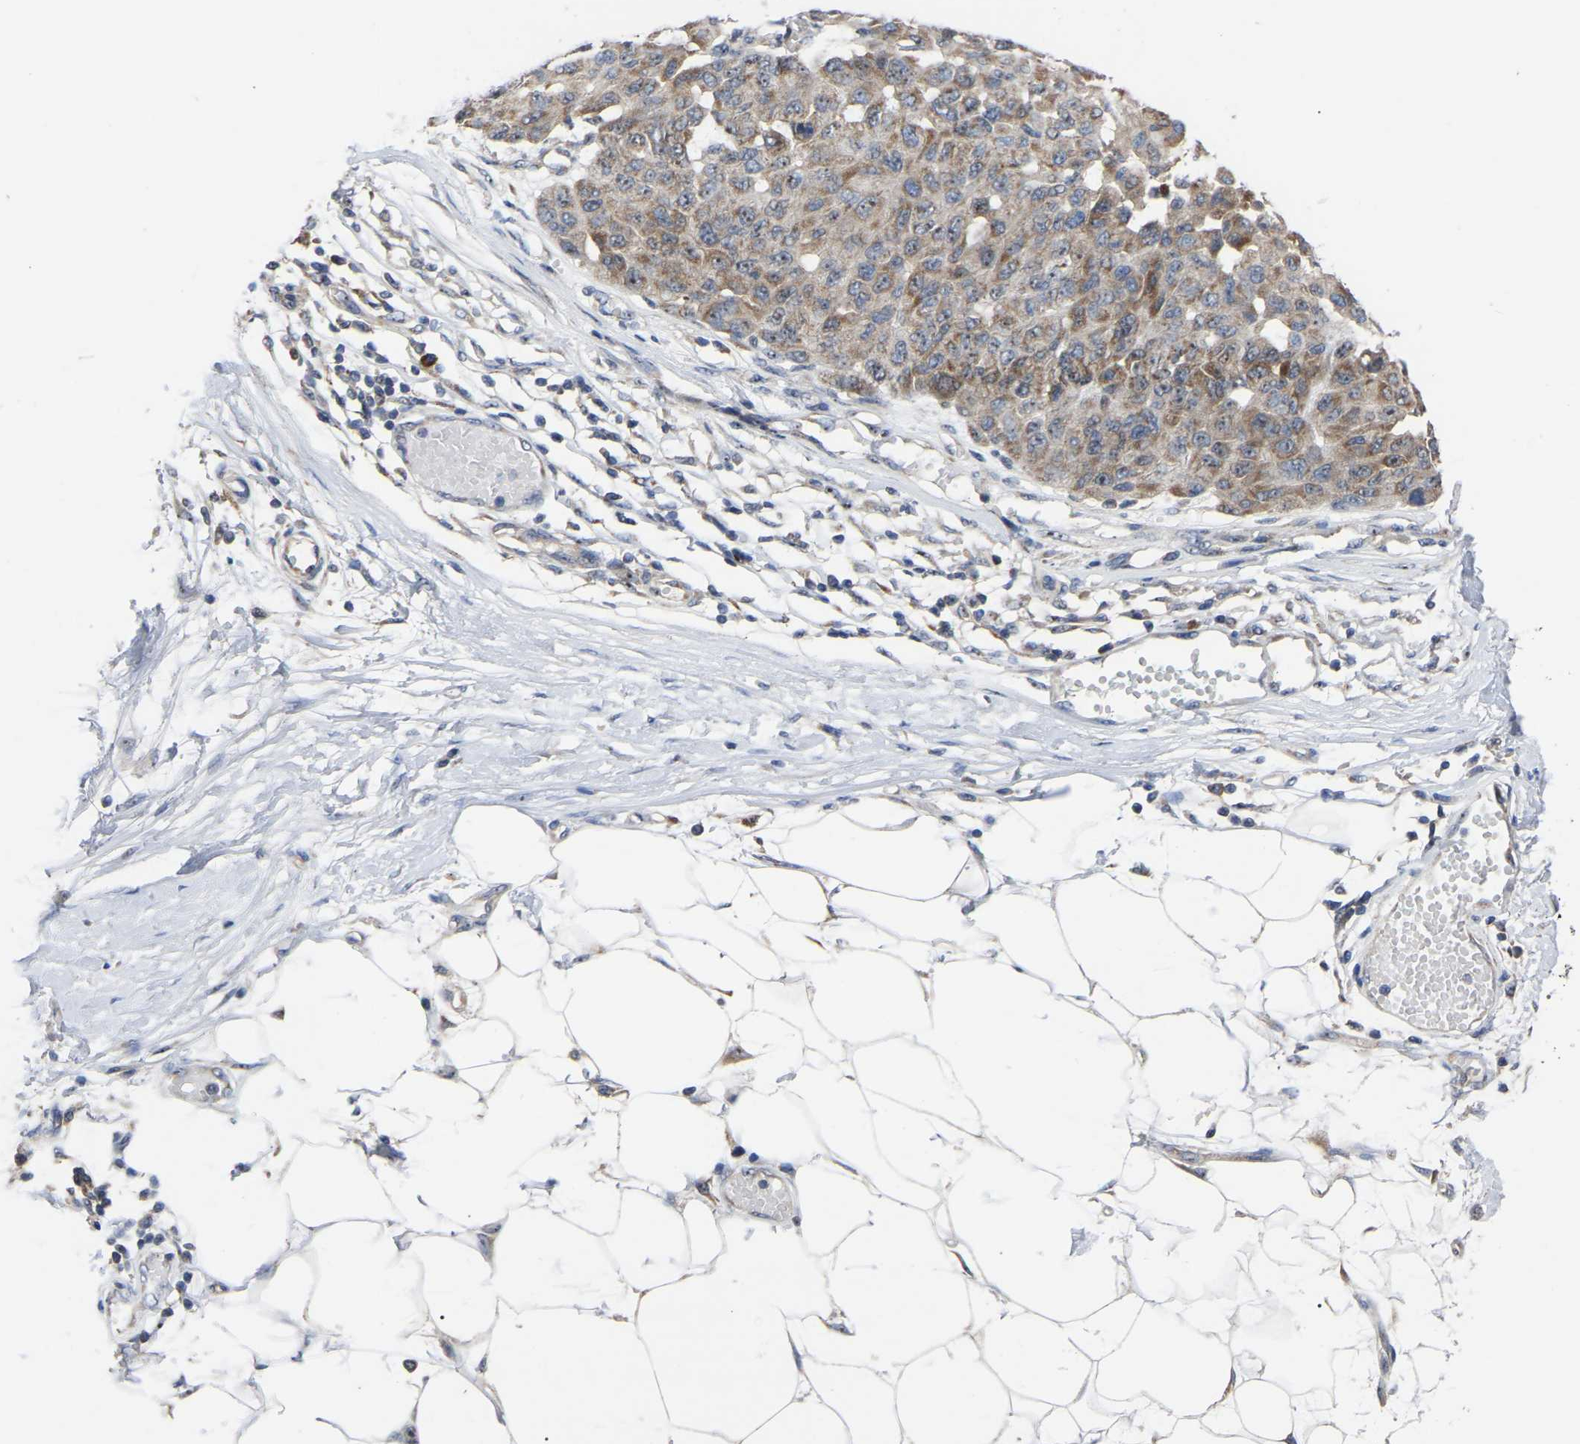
{"staining": {"intensity": "moderate", "quantity": ">75%", "location": "cytoplasmic/membranous"}, "tissue": "melanoma", "cell_type": "Tumor cells", "image_type": "cancer", "snomed": [{"axis": "morphology", "description": "Normal tissue, NOS"}, {"axis": "morphology", "description": "Malignant melanoma, NOS"}, {"axis": "topography", "description": "Skin"}], "caption": "About >75% of tumor cells in malignant melanoma exhibit moderate cytoplasmic/membranous protein positivity as visualized by brown immunohistochemical staining.", "gene": "NOP53", "patient": {"sex": "male", "age": 62}}